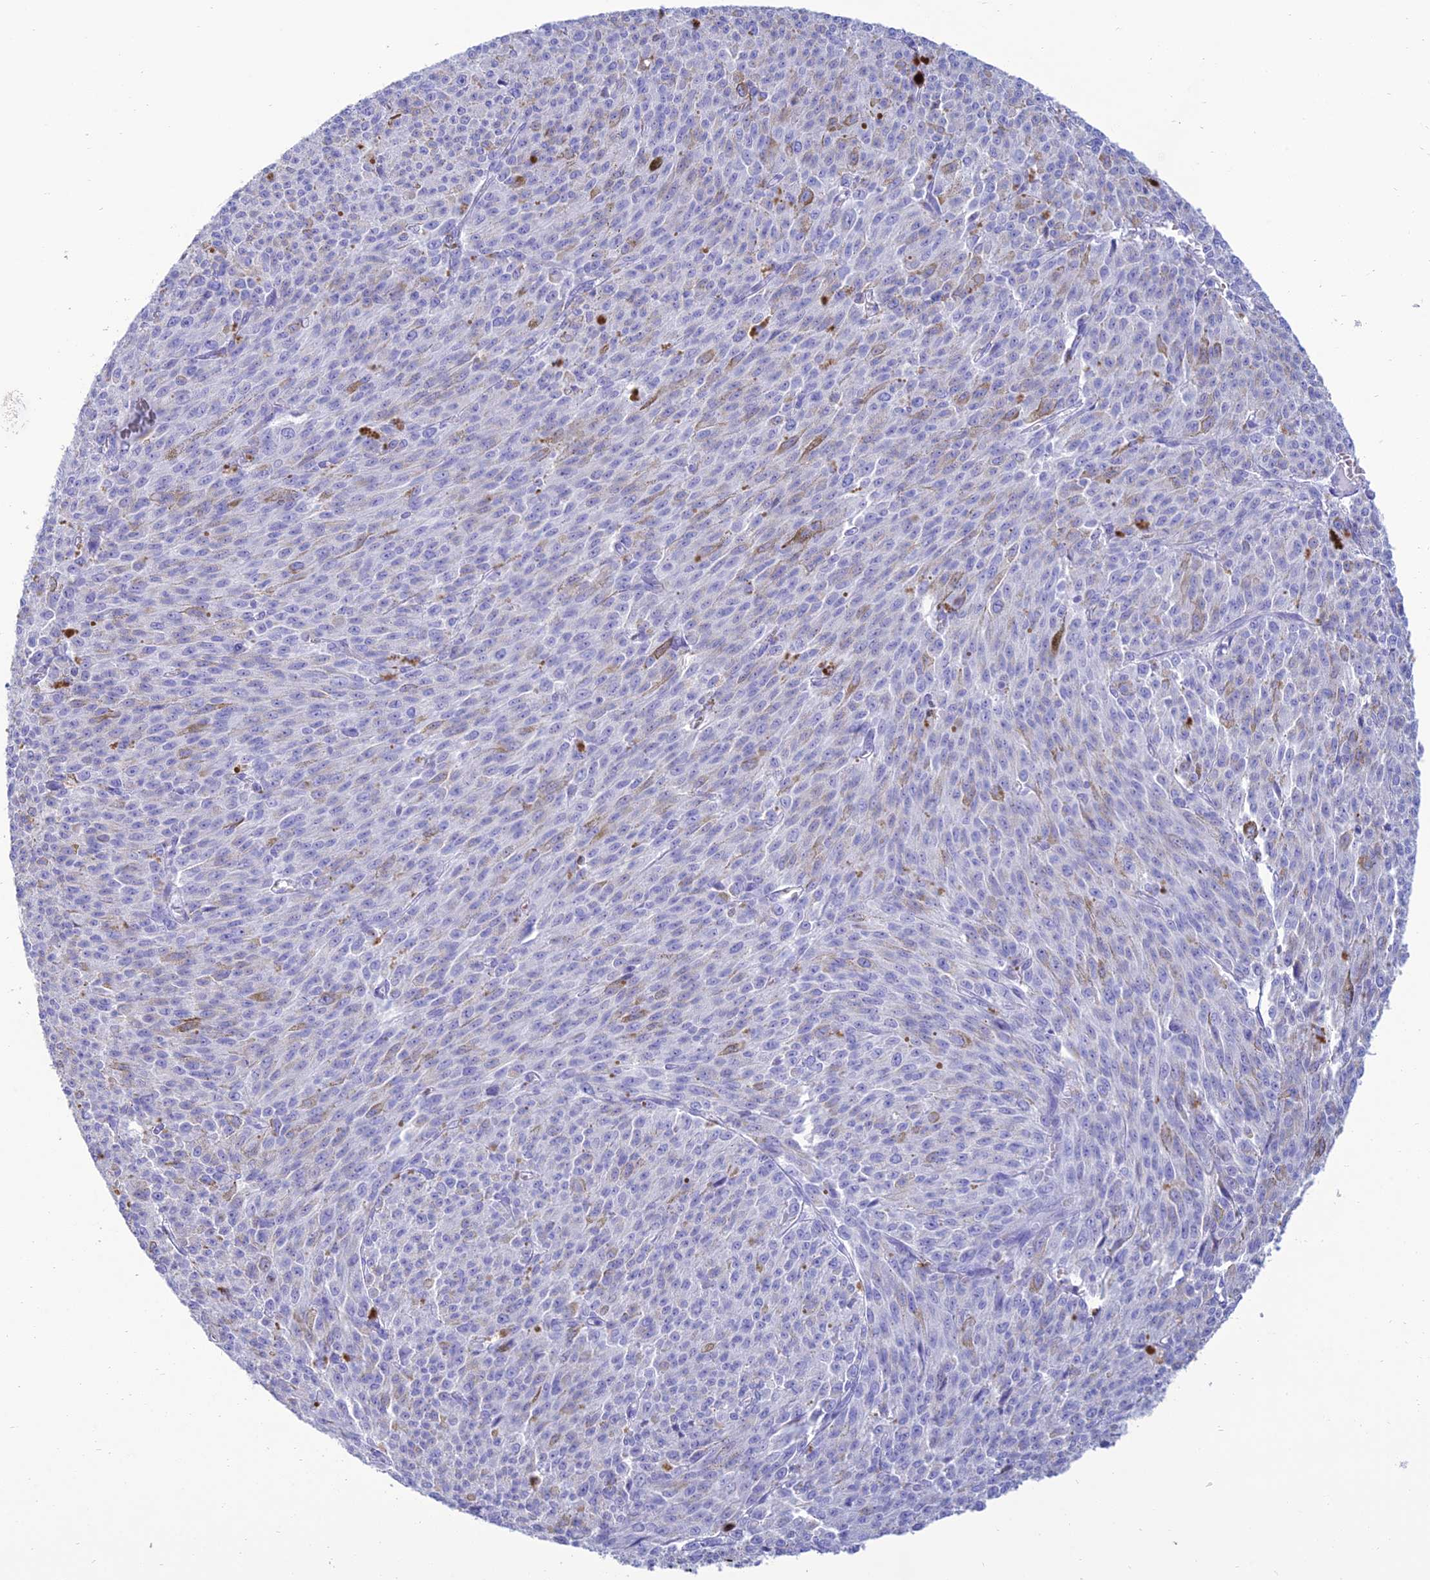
{"staining": {"intensity": "negative", "quantity": "none", "location": "none"}, "tissue": "melanoma", "cell_type": "Tumor cells", "image_type": "cancer", "snomed": [{"axis": "morphology", "description": "Malignant melanoma, NOS"}, {"axis": "topography", "description": "Skin"}], "caption": "Tumor cells are negative for protein expression in human melanoma.", "gene": "MAL2", "patient": {"sex": "female", "age": 52}}